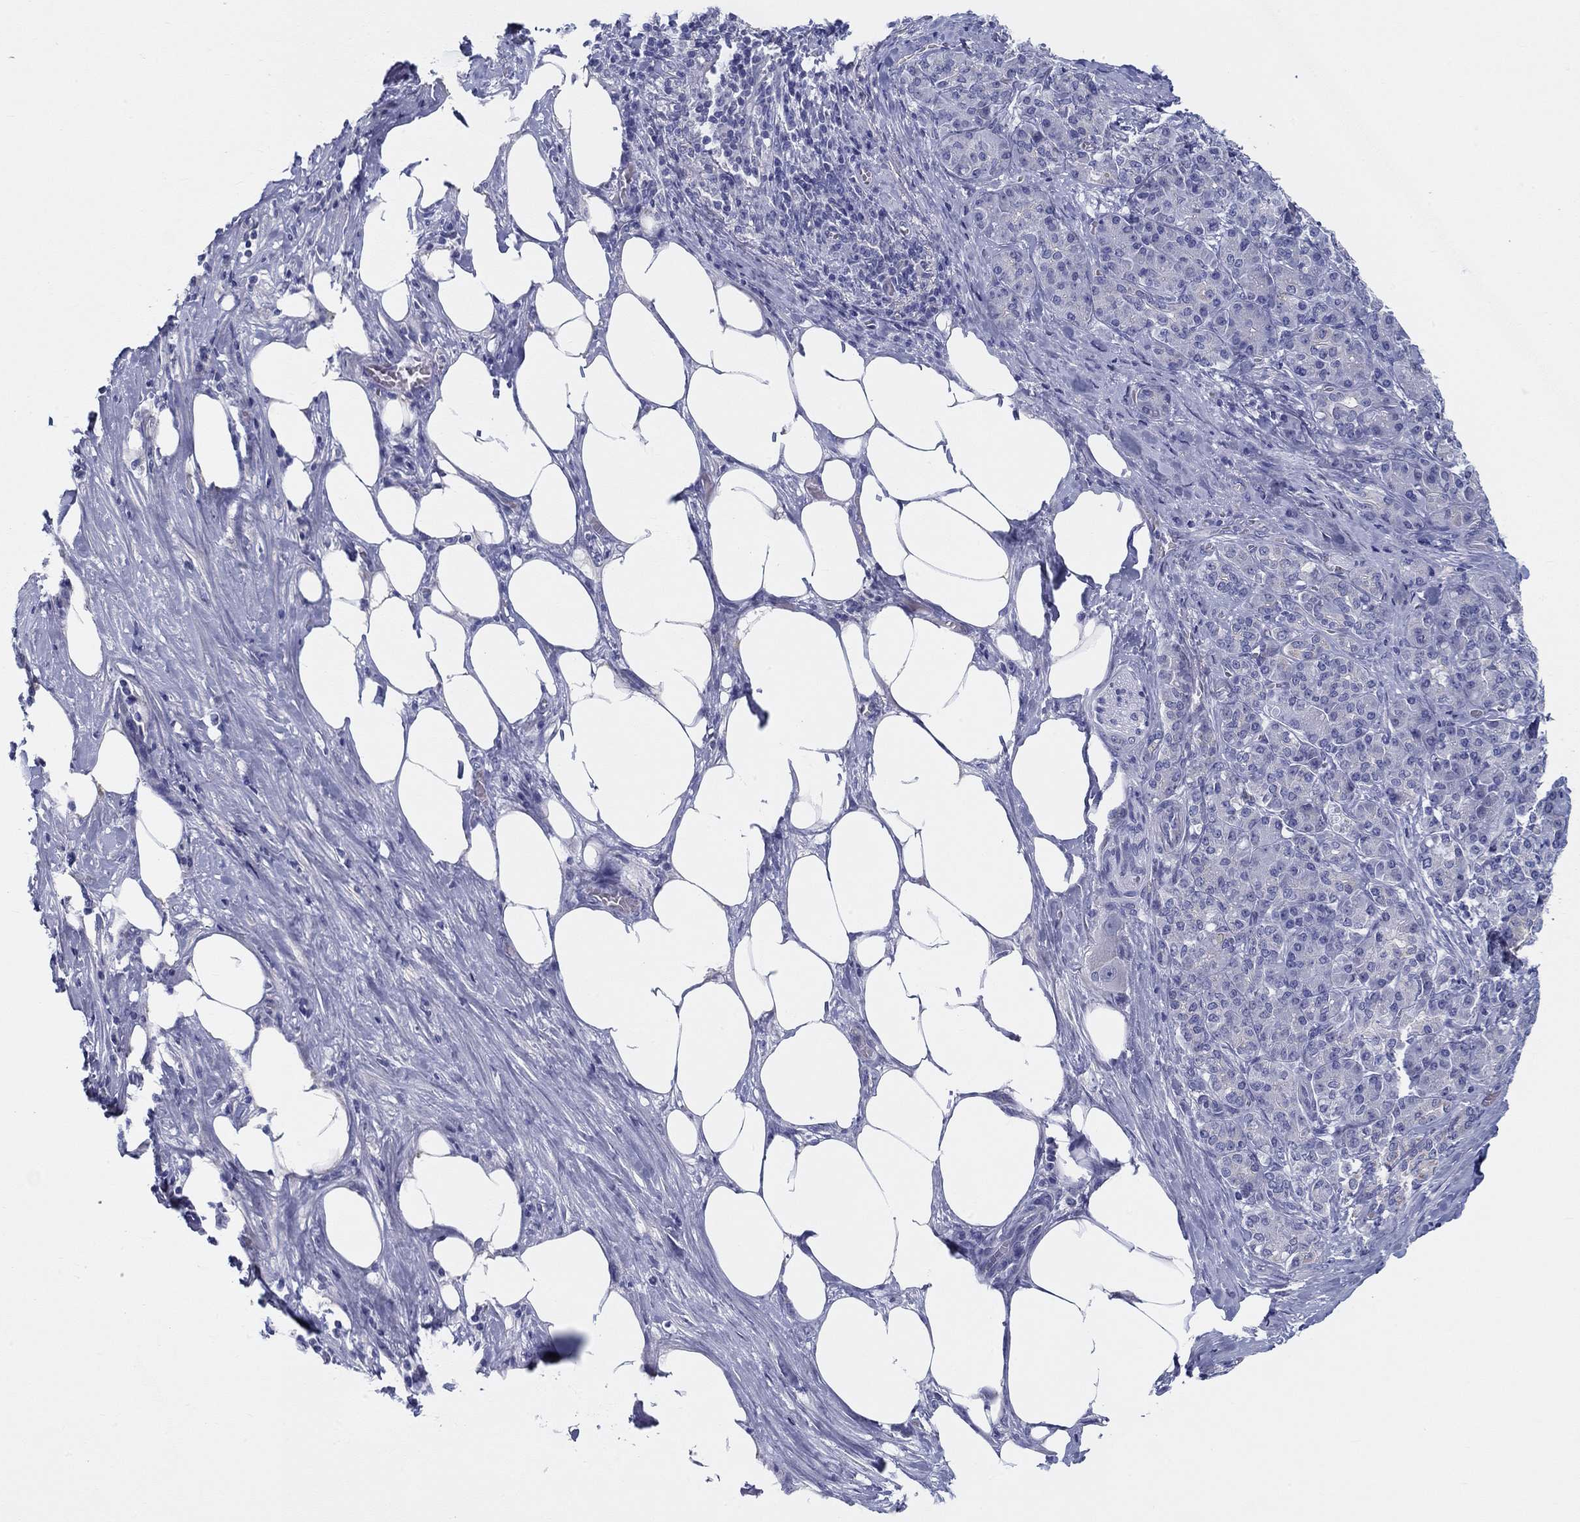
{"staining": {"intensity": "negative", "quantity": "none", "location": "none"}, "tissue": "pancreatic cancer", "cell_type": "Tumor cells", "image_type": "cancer", "snomed": [{"axis": "morphology", "description": "Adenocarcinoma, NOS"}, {"axis": "topography", "description": "Pancreas"}], "caption": "A high-resolution photomicrograph shows IHC staining of pancreatic cancer (adenocarcinoma), which displays no significant expression in tumor cells.", "gene": "HAPLN4", "patient": {"sex": "male", "age": 57}}